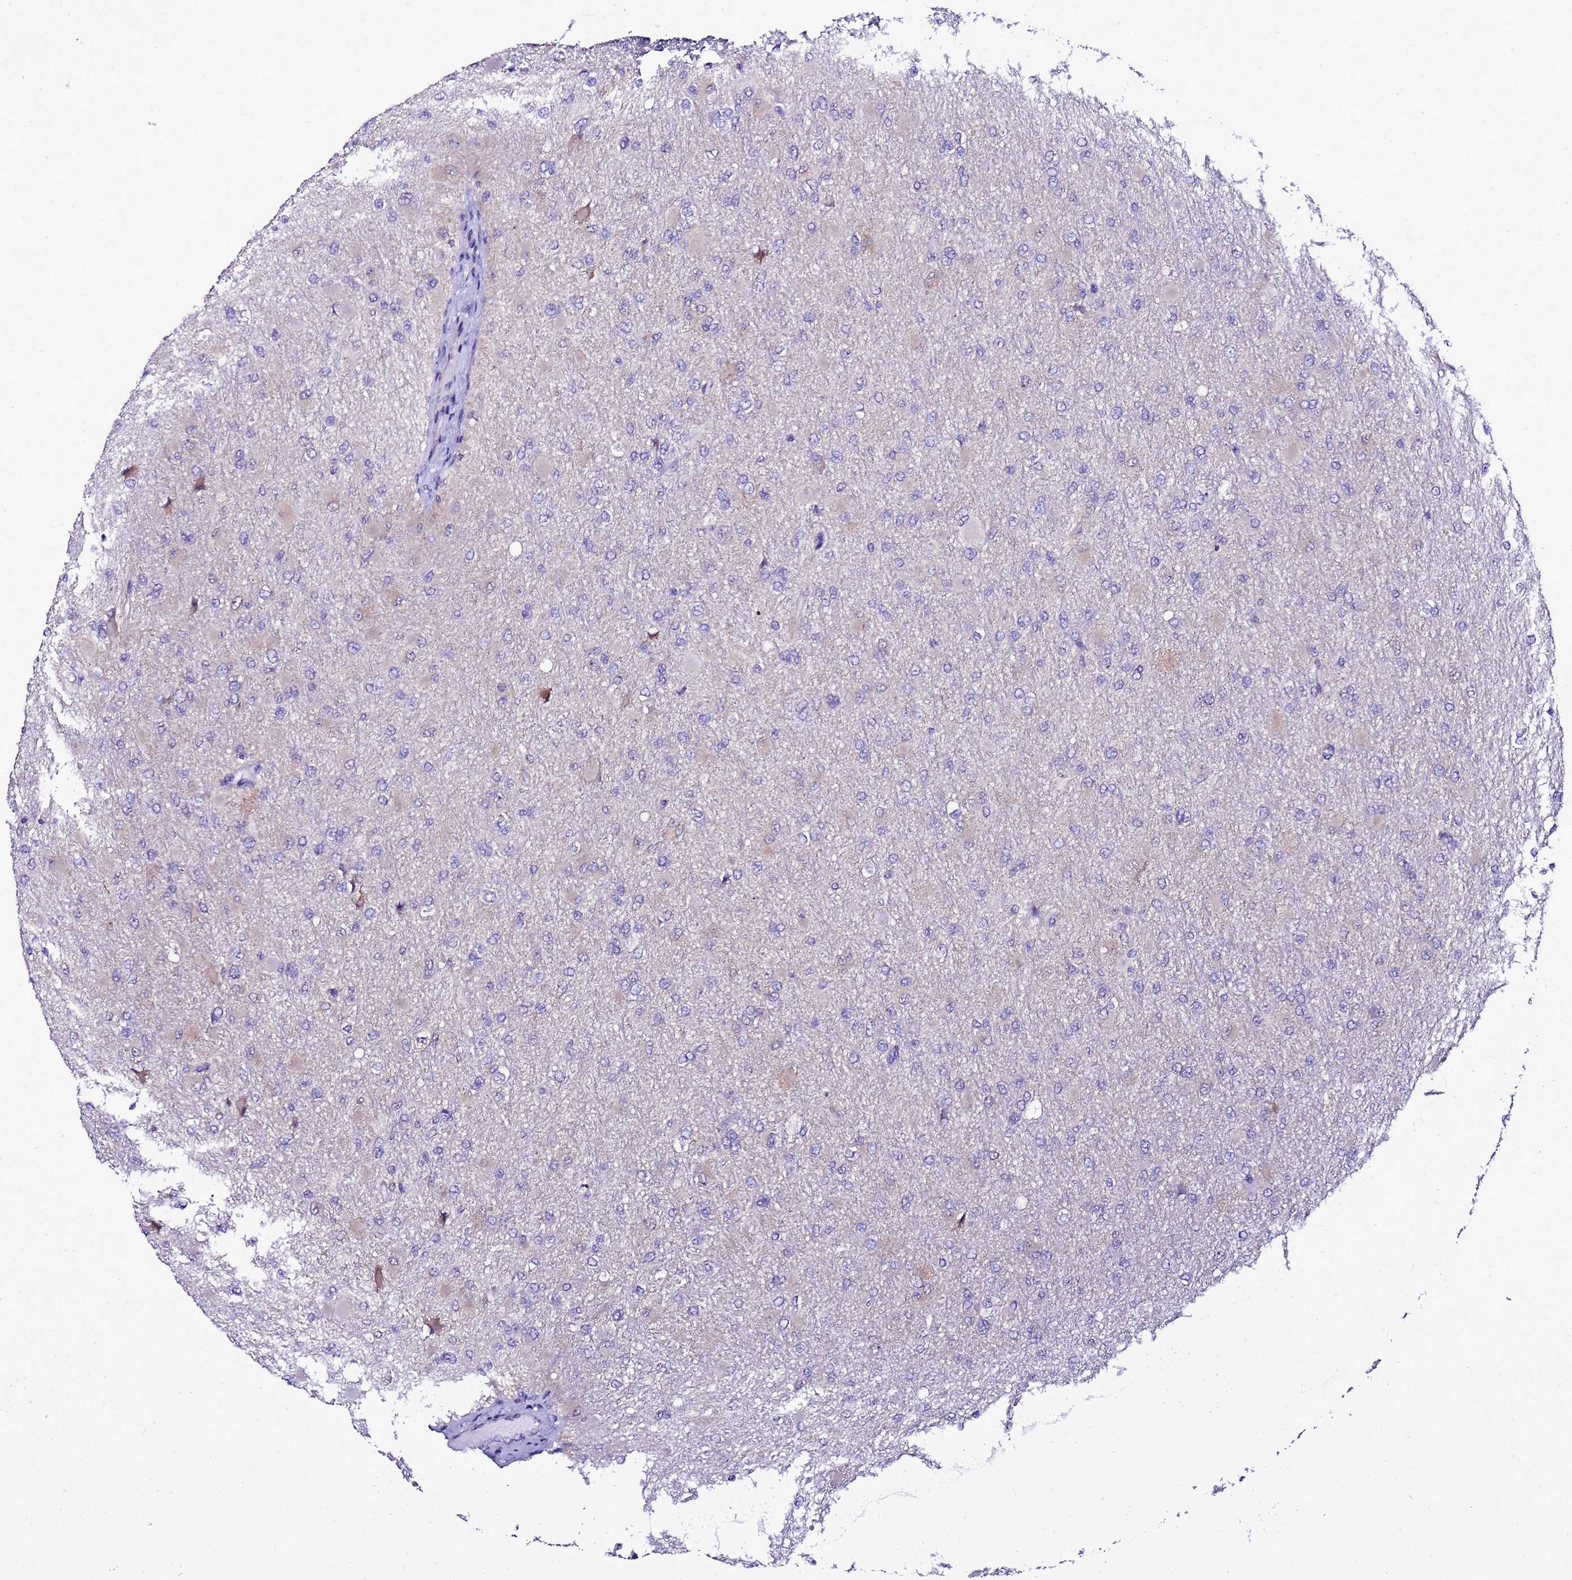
{"staining": {"intensity": "negative", "quantity": "none", "location": "none"}, "tissue": "glioma", "cell_type": "Tumor cells", "image_type": "cancer", "snomed": [{"axis": "morphology", "description": "Glioma, malignant, High grade"}, {"axis": "topography", "description": "Cerebral cortex"}], "caption": "The immunohistochemistry (IHC) histopathology image has no significant positivity in tumor cells of malignant glioma (high-grade) tissue.", "gene": "DPH6", "patient": {"sex": "female", "age": 36}}